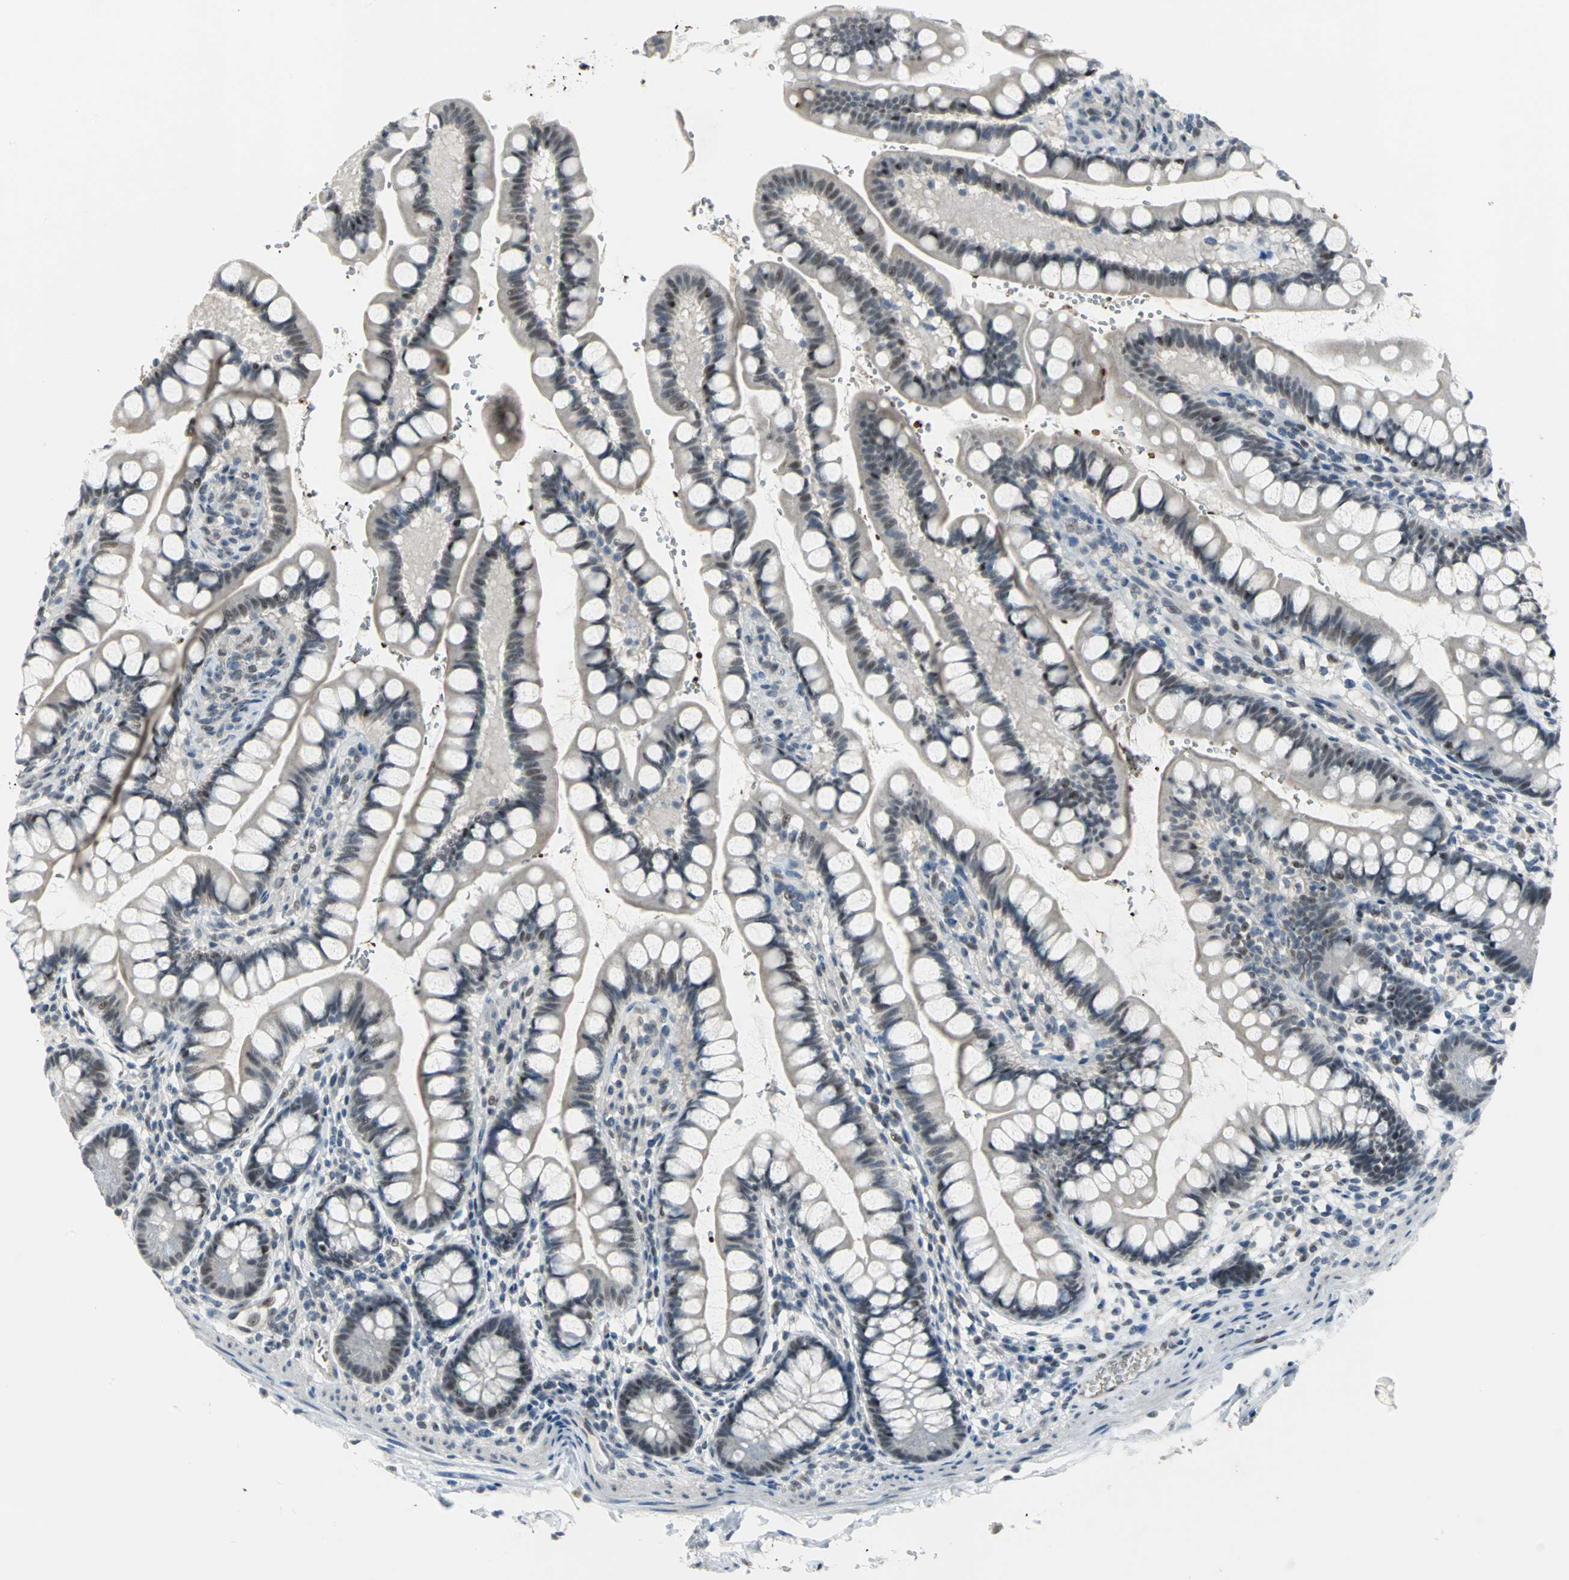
{"staining": {"intensity": "weak", "quantity": "25%-75%", "location": "nuclear"}, "tissue": "small intestine", "cell_type": "Glandular cells", "image_type": "normal", "snomed": [{"axis": "morphology", "description": "Normal tissue, NOS"}, {"axis": "topography", "description": "Small intestine"}], "caption": "Immunohistochemistry (DAB) staining of benign small intestine reveals weak nuclear protein expression in about 25%-75% of glandular cells. Ihc stains the protein in brown and the nuclei are stained blue.", "gene": "GLI3", "patient": {"sex": "female", "age": 58}}